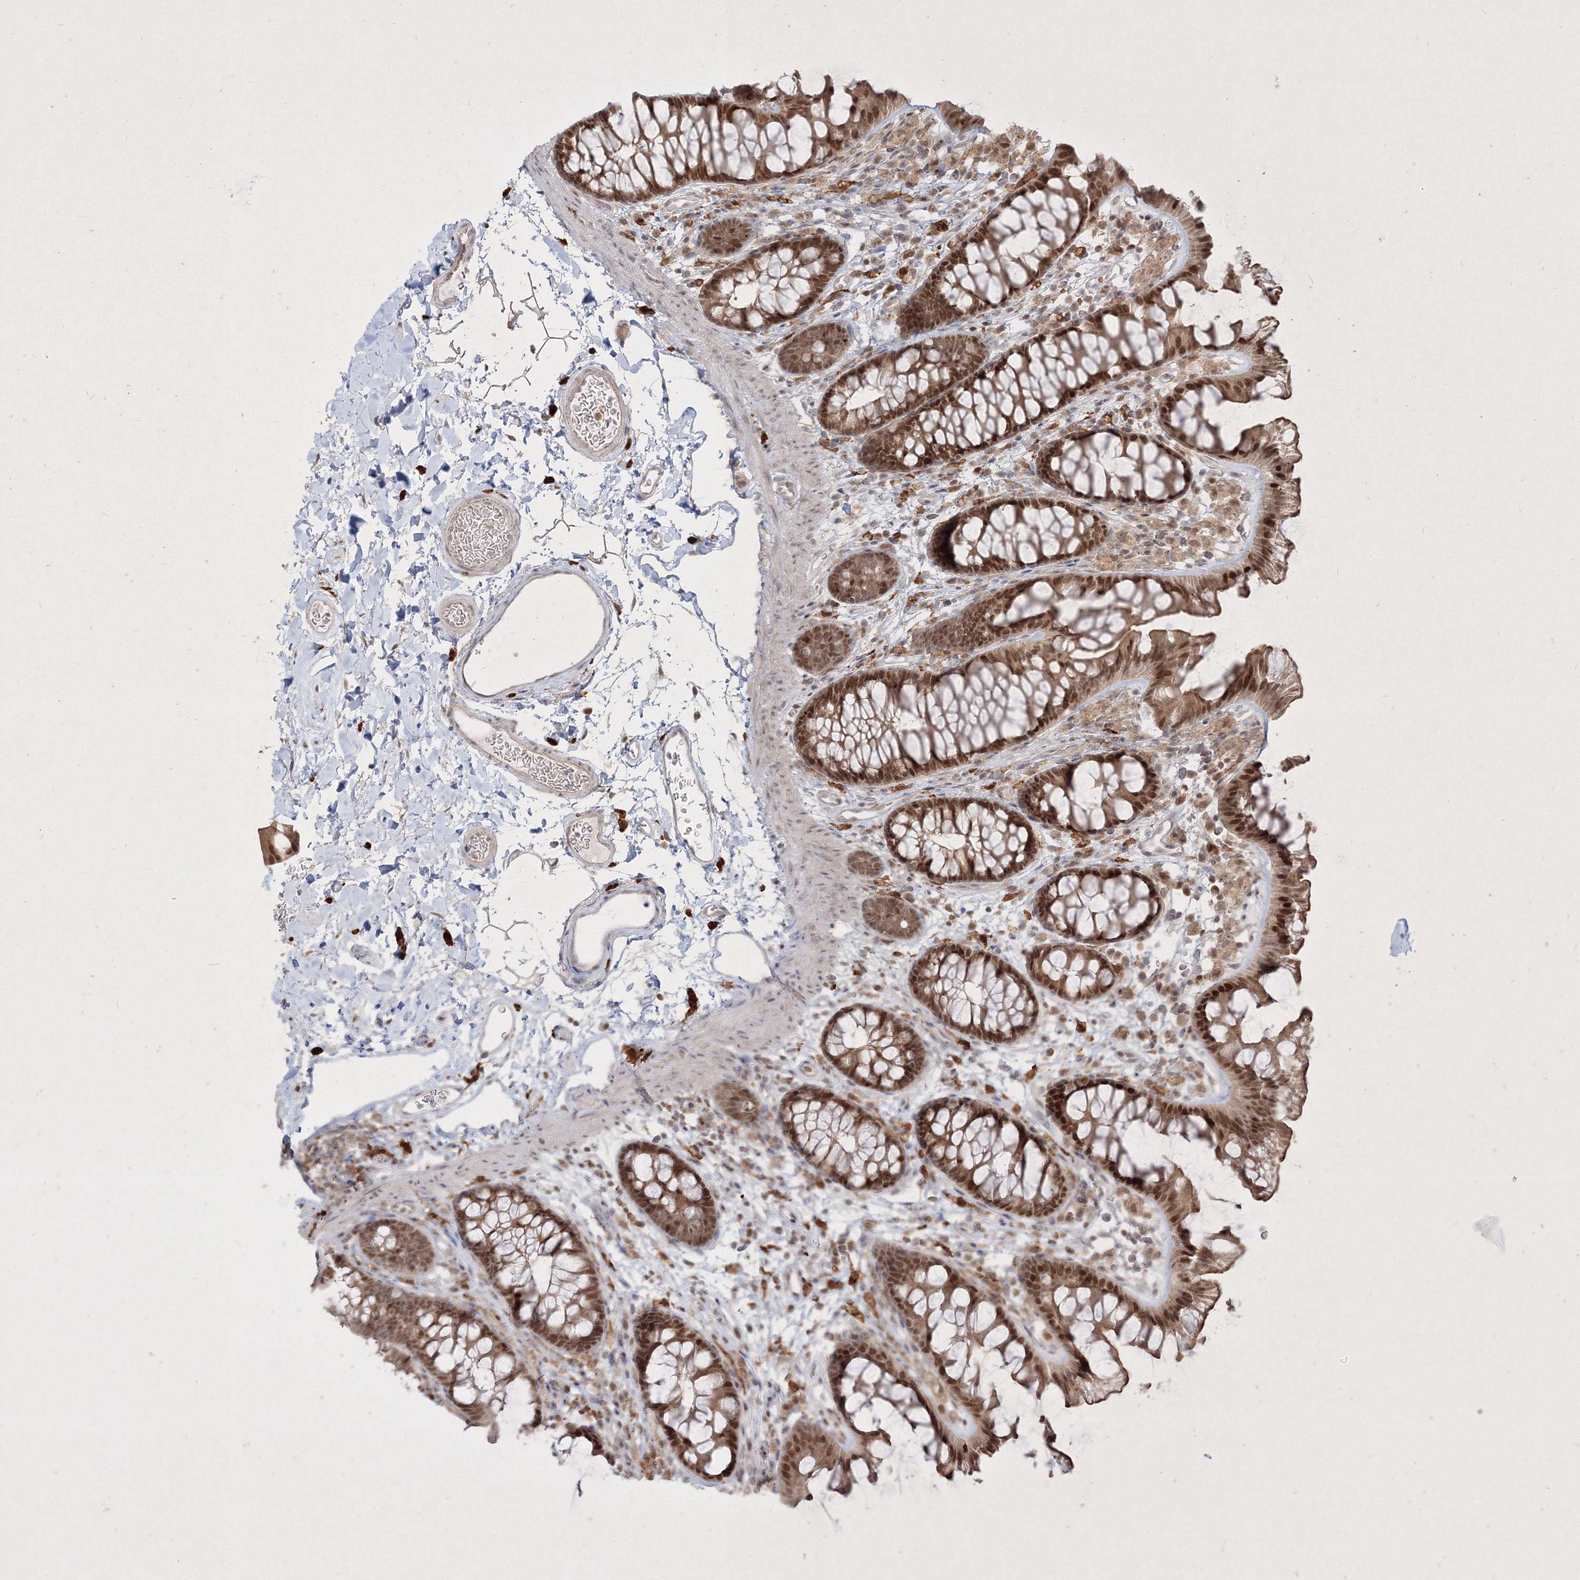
{"staining": {"intensity": "negative", "quantity": "none", "location": "none"}, "tissue": "colon", "cell_type": "Endothelial cells", "image_type": "normal", "snomed": [{"axis": "morphology", "description": "Normal tissue, NOS"}, {"axis": "topography", "description": "Colon"}], "caption": "This photomicrograph is of unremarkable colon stained with immunohistochemistry (IHC) to label a protein in brown with the nuclei are counter-stained blue. There is no positivity in endothelial cells.", "gene": "TAB1", "patient": {"sex": "female", "age": 62}}